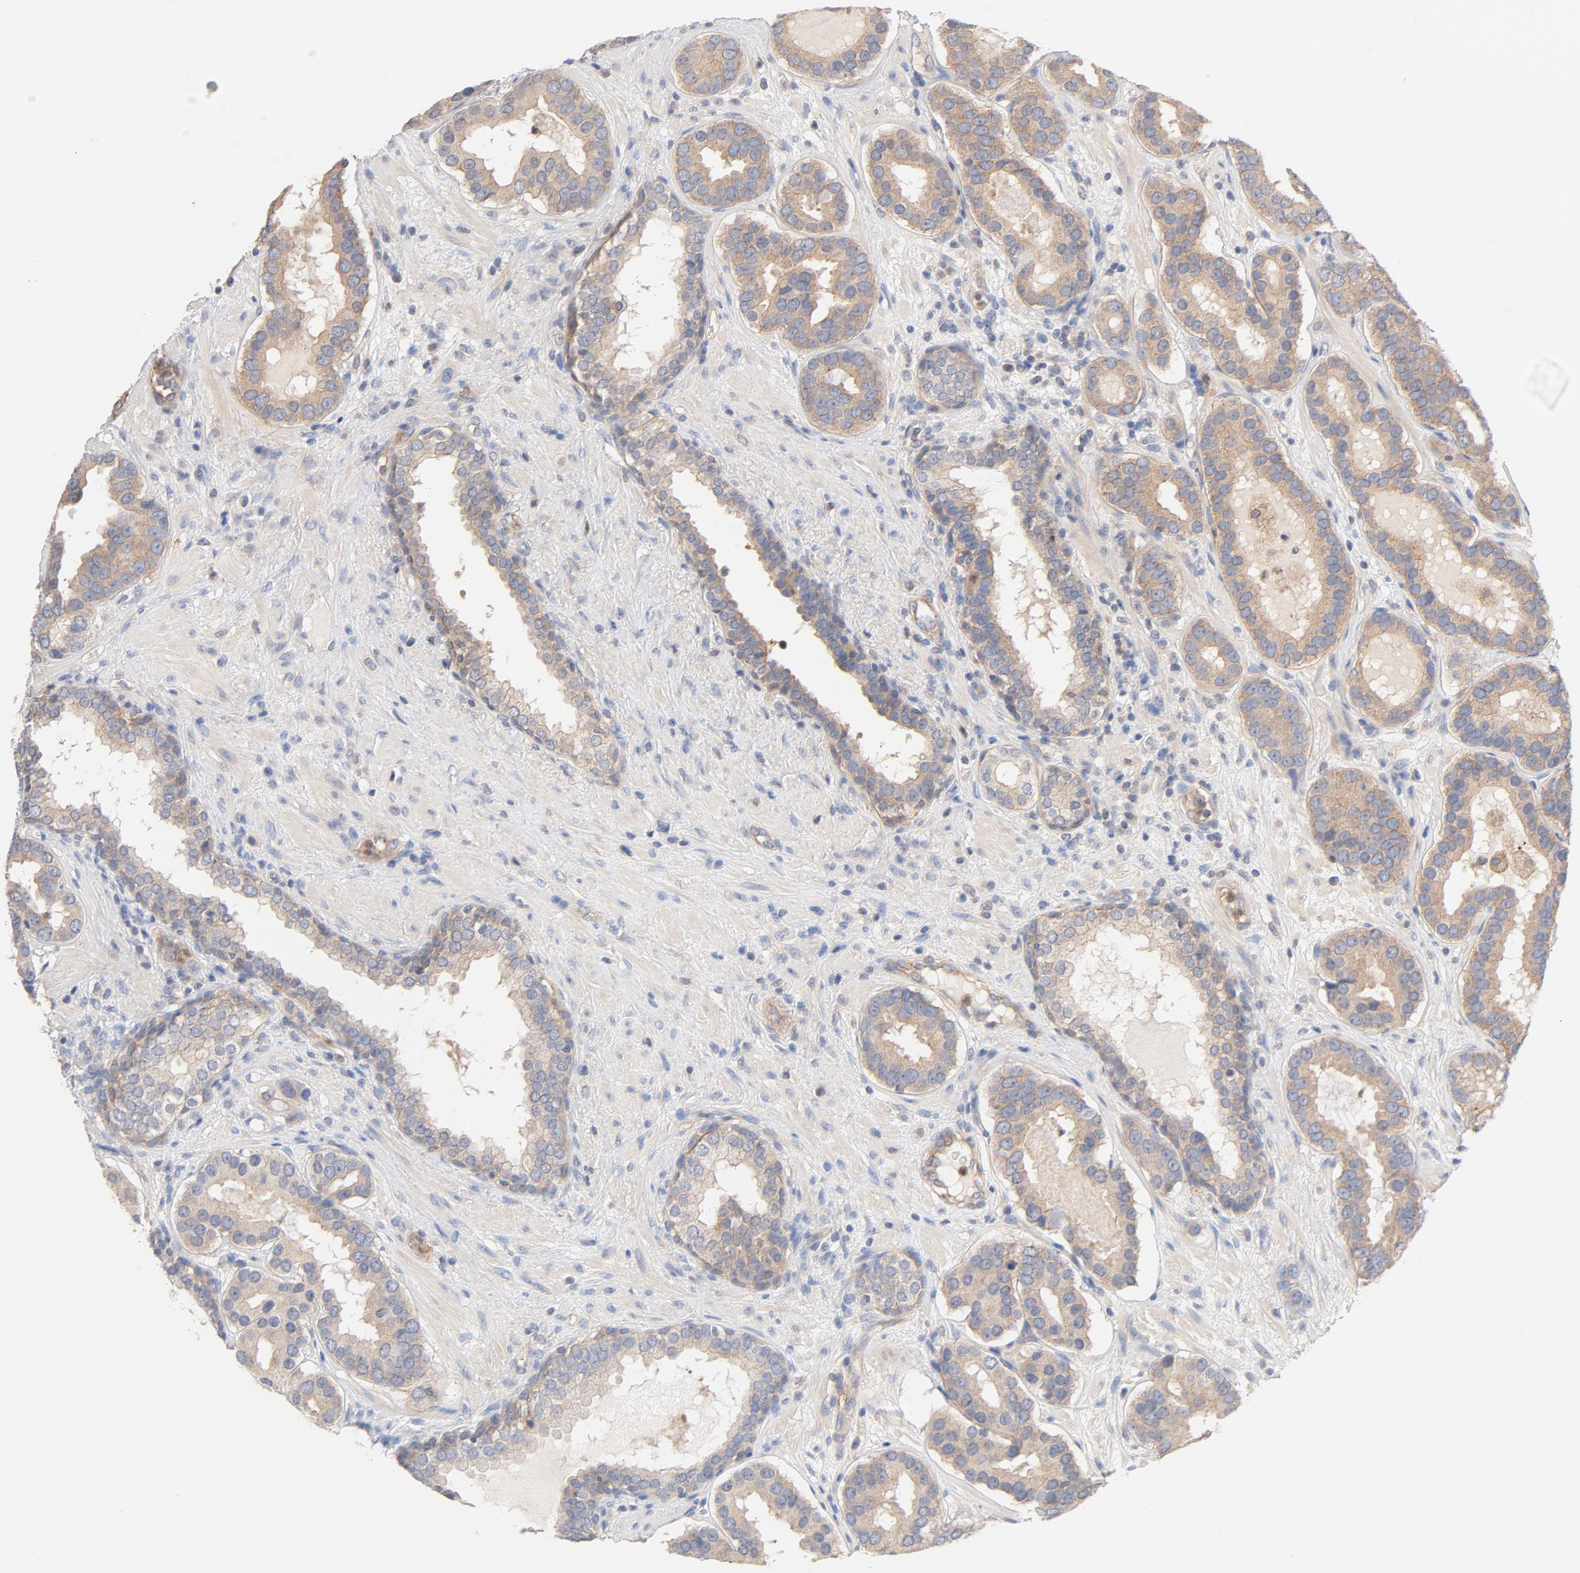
{"staining": {"intensity": "weak", "quantity": ">75%", "location": "cytoplasmic/membranous"}, "tissue": "prostate cancer", "cell_type": "Tumor cells", "image_type": "cancer", "snomed": [{"axis": "morphology", "description": "Adenocarcinoma, Low grade"}, {"axis": "topography", "description": "Prostate"}], "caption": "This image shows immunohistochemistry (IHC) staining of human prostate cancer (adenocarcinoma (low-grade)), with low weak cytoplasmic/membranous staining in approximately >75% of tumor cells.", "gene": "STRN3", "patient": {"sex": "male", "age": 59}}